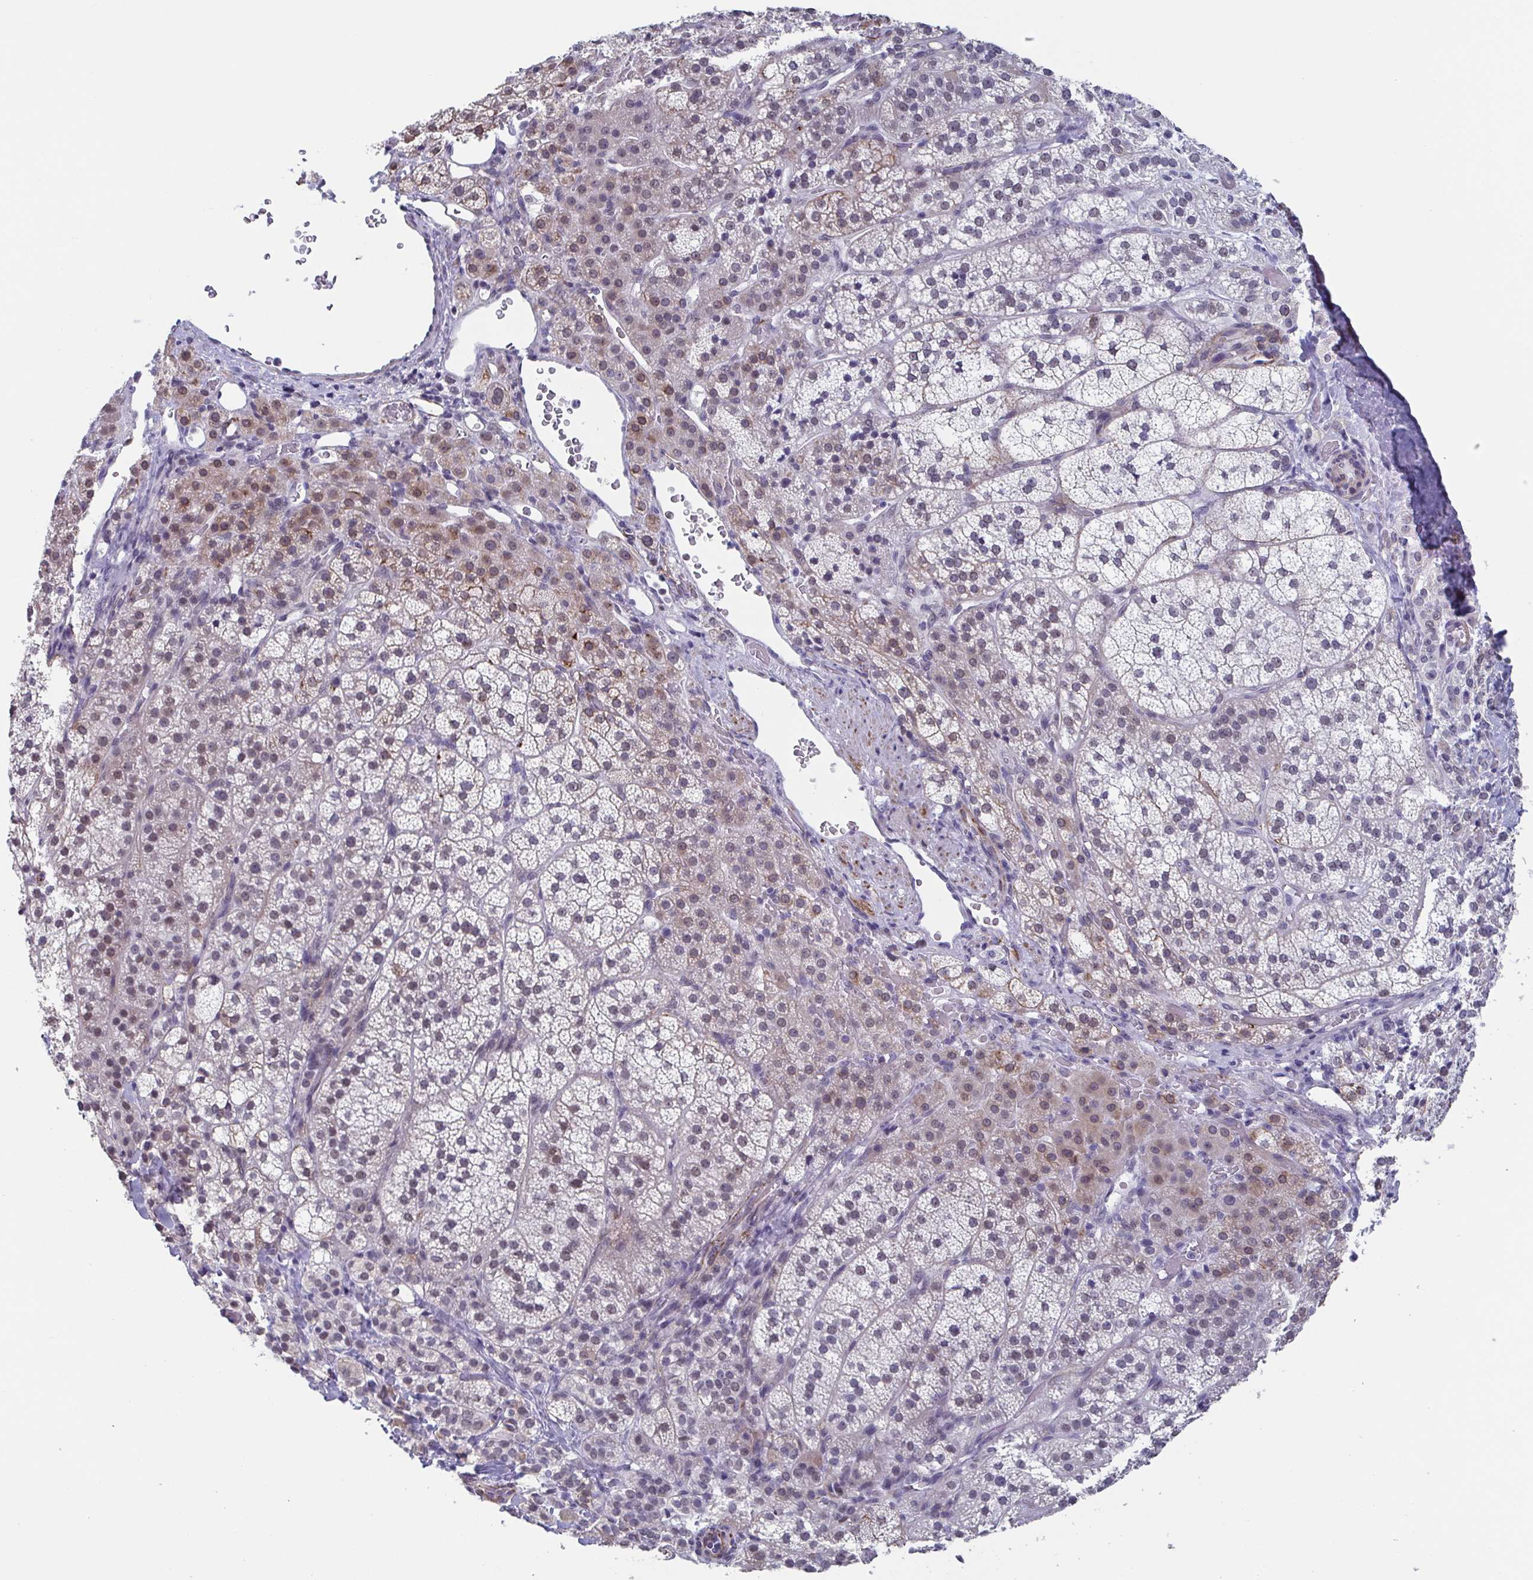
{"staining": {"intensity": "weak", "quantity": "<25%", "location": "nuclear"}, "tissue": "adrenal gland", "cell_type": "Glandular cells", "image_type": "normal", "snomed": [{"axis": "morphology", "description": "Normal tissue, NOS"}, {"axis": "topography", "description": "Adrenal gland"}], "caption": "There is no significant expression in glandular cells of adrenal gland. The staining is performed using DAB brown chromogen with nuclei counter-stained in using hematoxylin.", "gene": "TMEM92", "patient": {"sex": "female", "age": 60}}